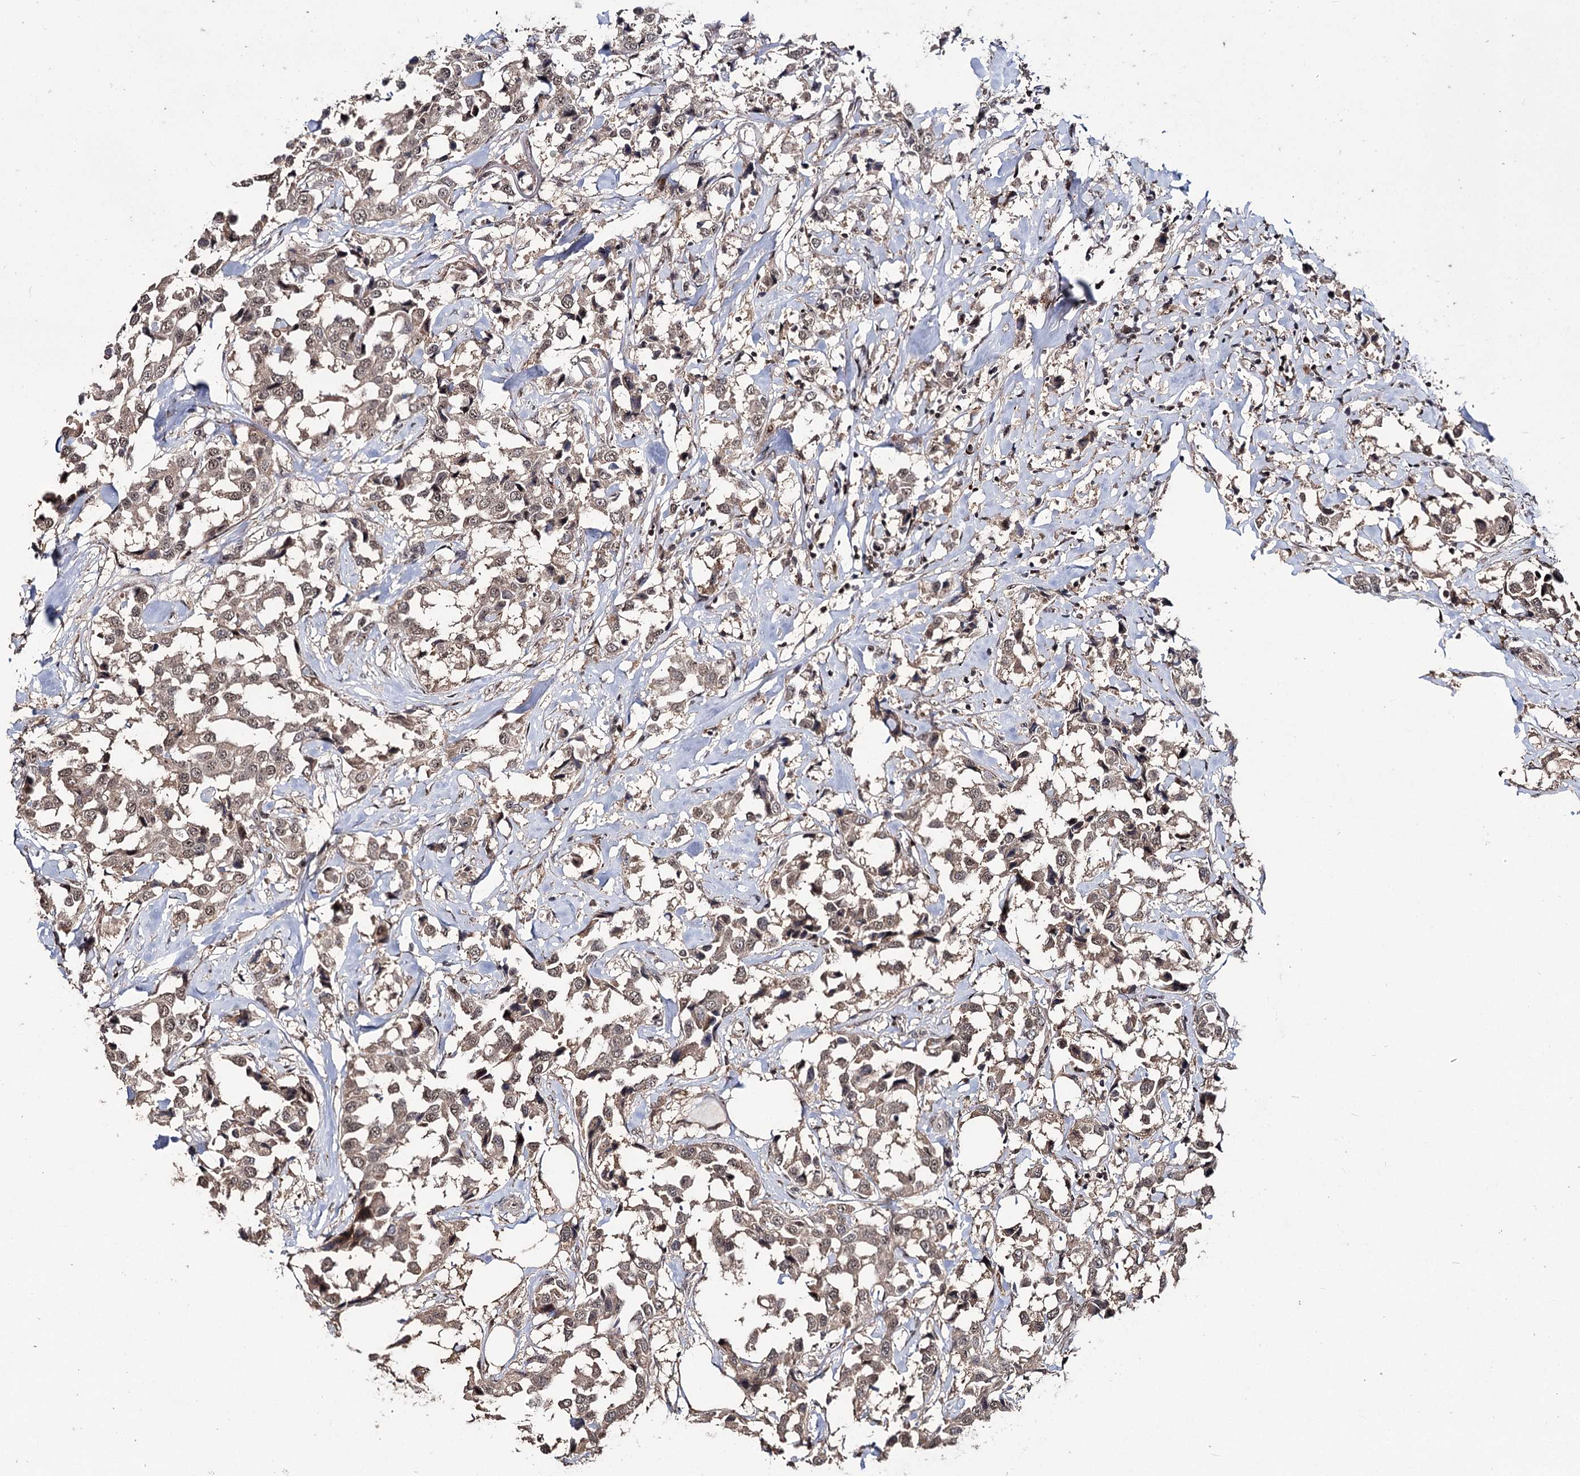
{"staining": {"intensity": "moderate", "quantity": ">75%", "location": "cytoplasmic/membranous,nuclear"}, "tissue": "breast cancer", "cell_type": "Tumor cells", "image_type": "cancer", "snomed": [{"axis": "morphology", "description": "Duct carcinoma"}, {"axis": "topography", "description": "Breast"}], "caption": "An immunohistochemistry photomicrograph of tumor tissue is shown. Protein staining in brown labels moderate cytoplasmic/membranous and nuclear positivity in breast invasive ductal carcinoma within tumor cells. The staining was performed using DAB (3,3'-diaminobenzidine), with brown indicating positive protein expression. Nuclei are stained blue with hematoxylin.", "gene": "MKNK2", "patient": {"sex": "female", "age": 80}}